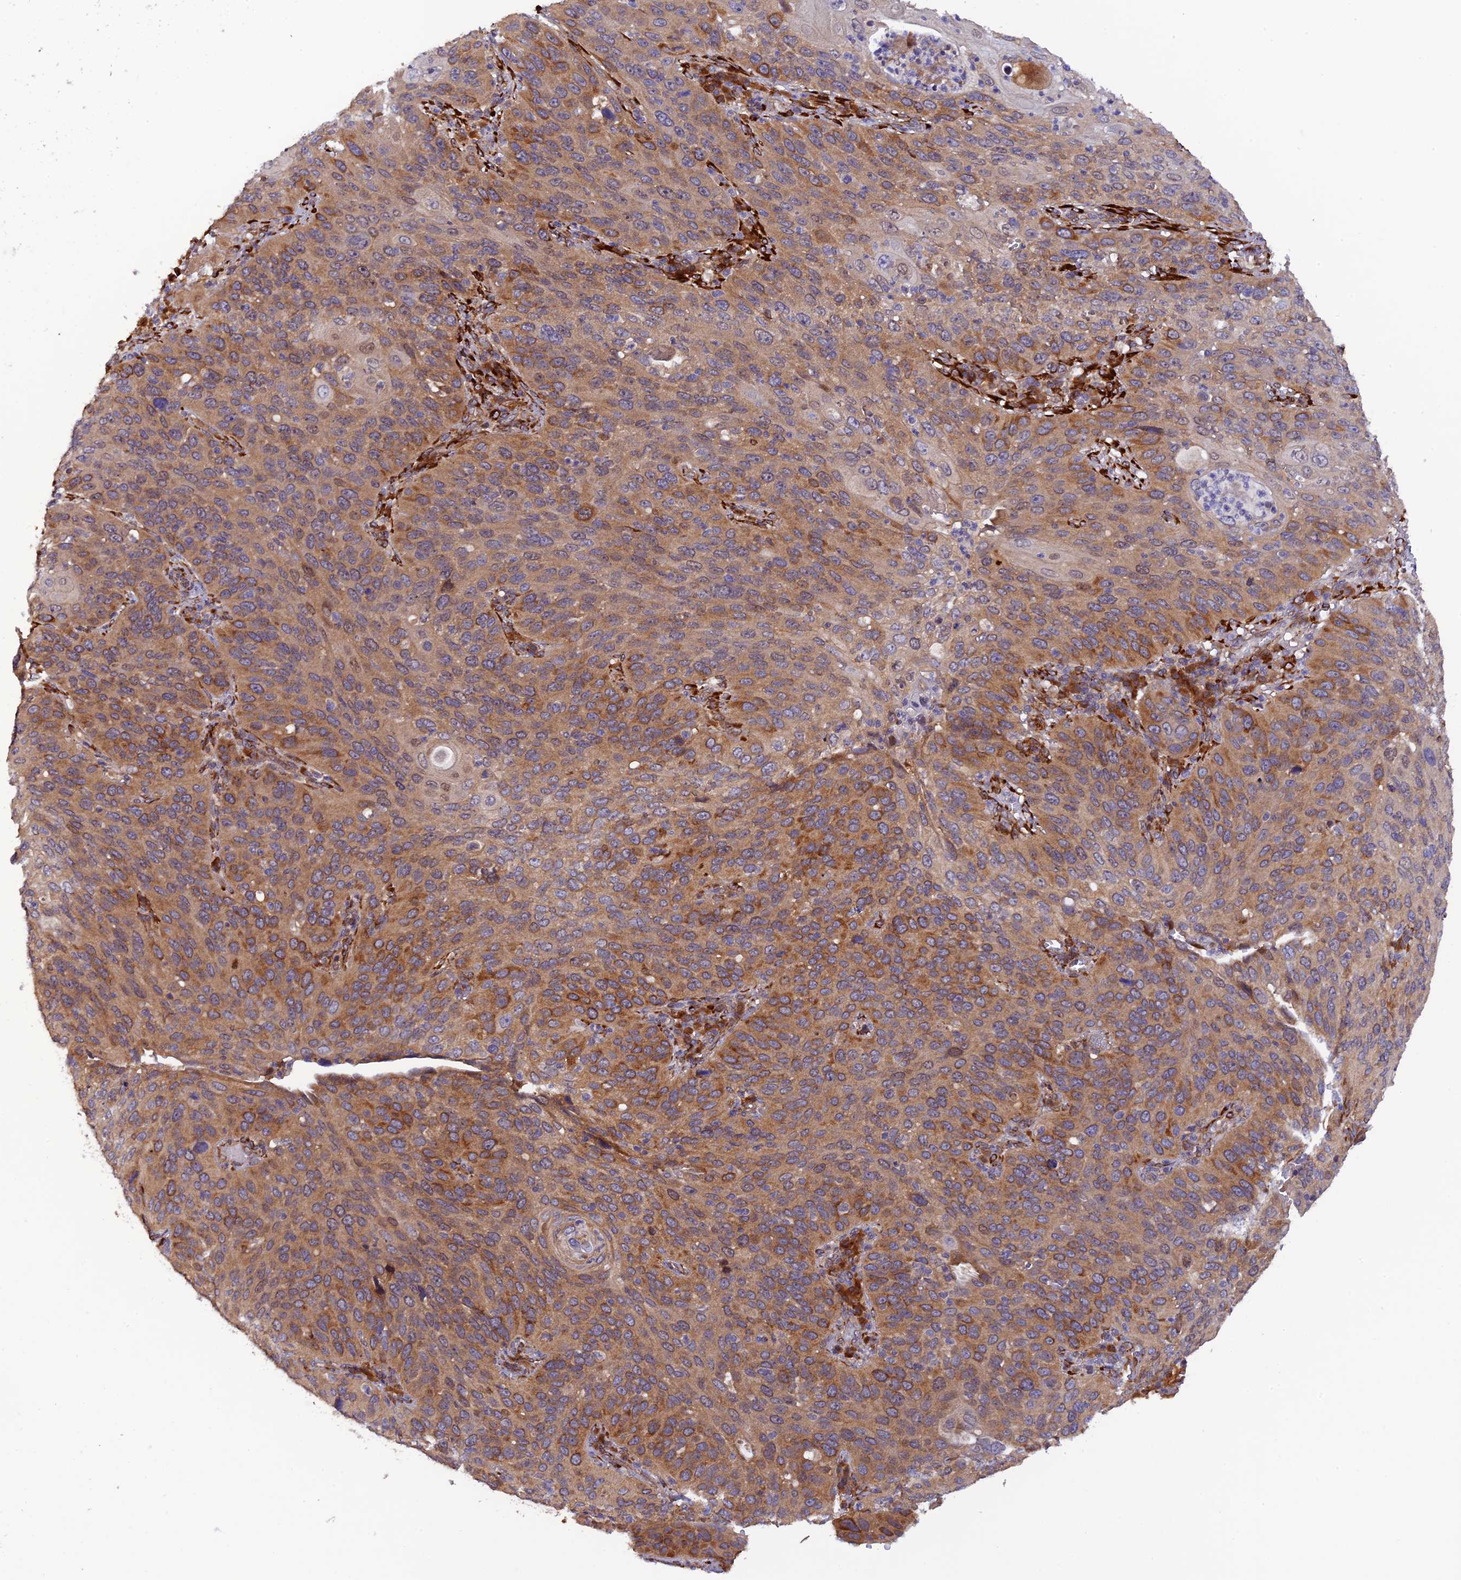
{"staining": {"intensity": "moderate", "quantity": ">75%", "location": "cytoplasmic/membranous"}, "tissue": "cervical cancer", "cell_type": "Tumor cells", "image_type": "cancer", "snomed": [{"axis": "morphology", "description": "Squamous cell carcinoma, NOS"}, {"axis": "topography", "description": "Cervix"}], "caption": "A micrograph of human cervical squamous cell carcinoma stained for a protein demonstrates moderate cytoplasmic/membranous brown staining in tumor cells. (DAB IHC with brightfield microscopy, high magnification).", "gene": "P3H3", "patient": {"sex": "female", "age": 36}}